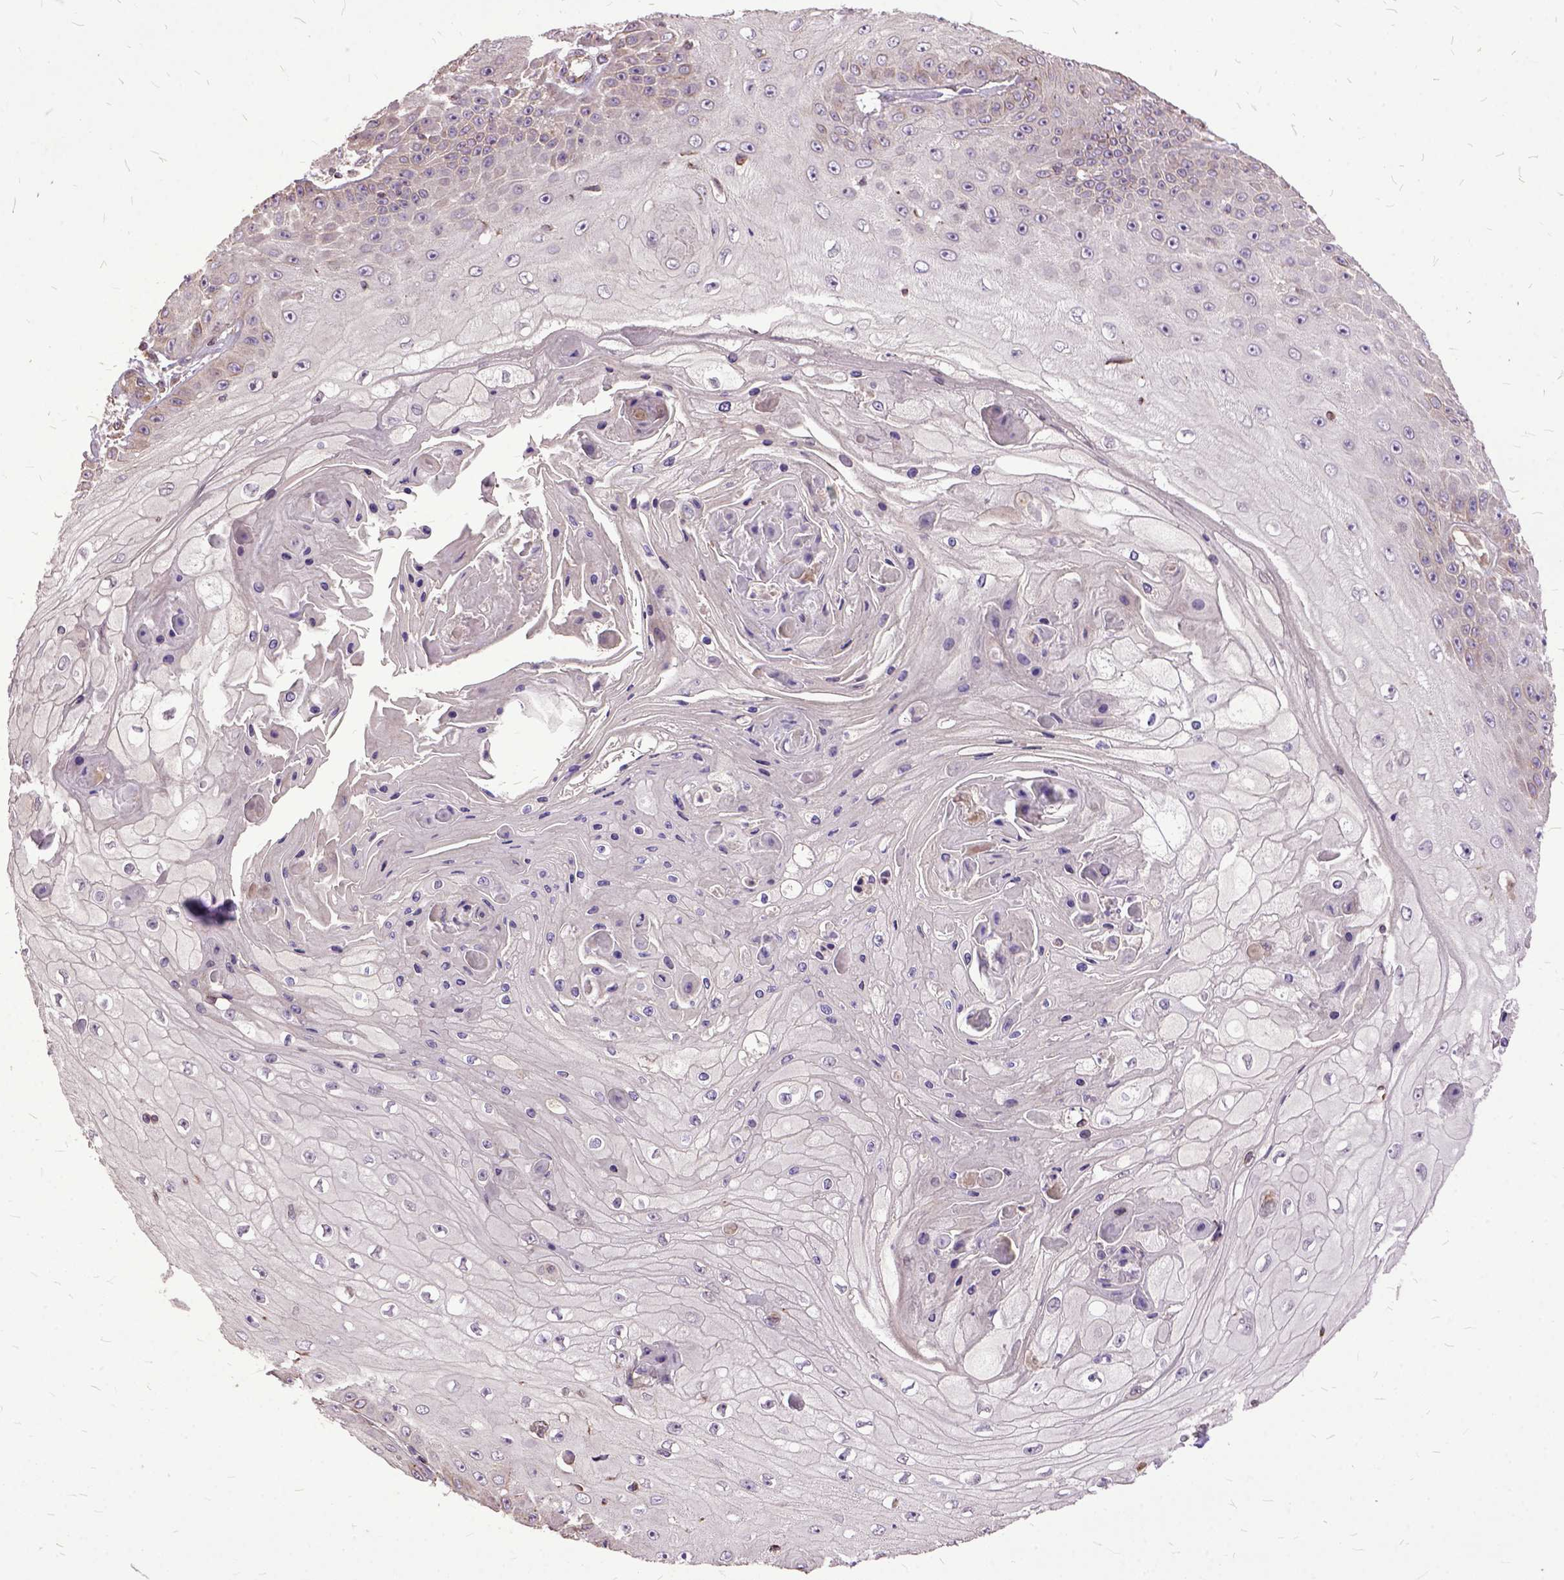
{"staining": {"intensity": "negative", "quantity": "none", "location": "none"}, "tissue": "skin cancer", "cell_type": "Tumor cells", "image_type": "cancer", "snomed": [{"axis": "morphology", "description": "Squamous cell carcinoma, NOS"}, {"axis": "topography", "description": "Skin"}], "caption": "IHC photomicrograph of human squamous cell carcinoma (skin) stained for a protein (brown), which exhibits no staining in tumor cells.", "gene": "AREG", "patient": {"sex": "male", "age": 70}}